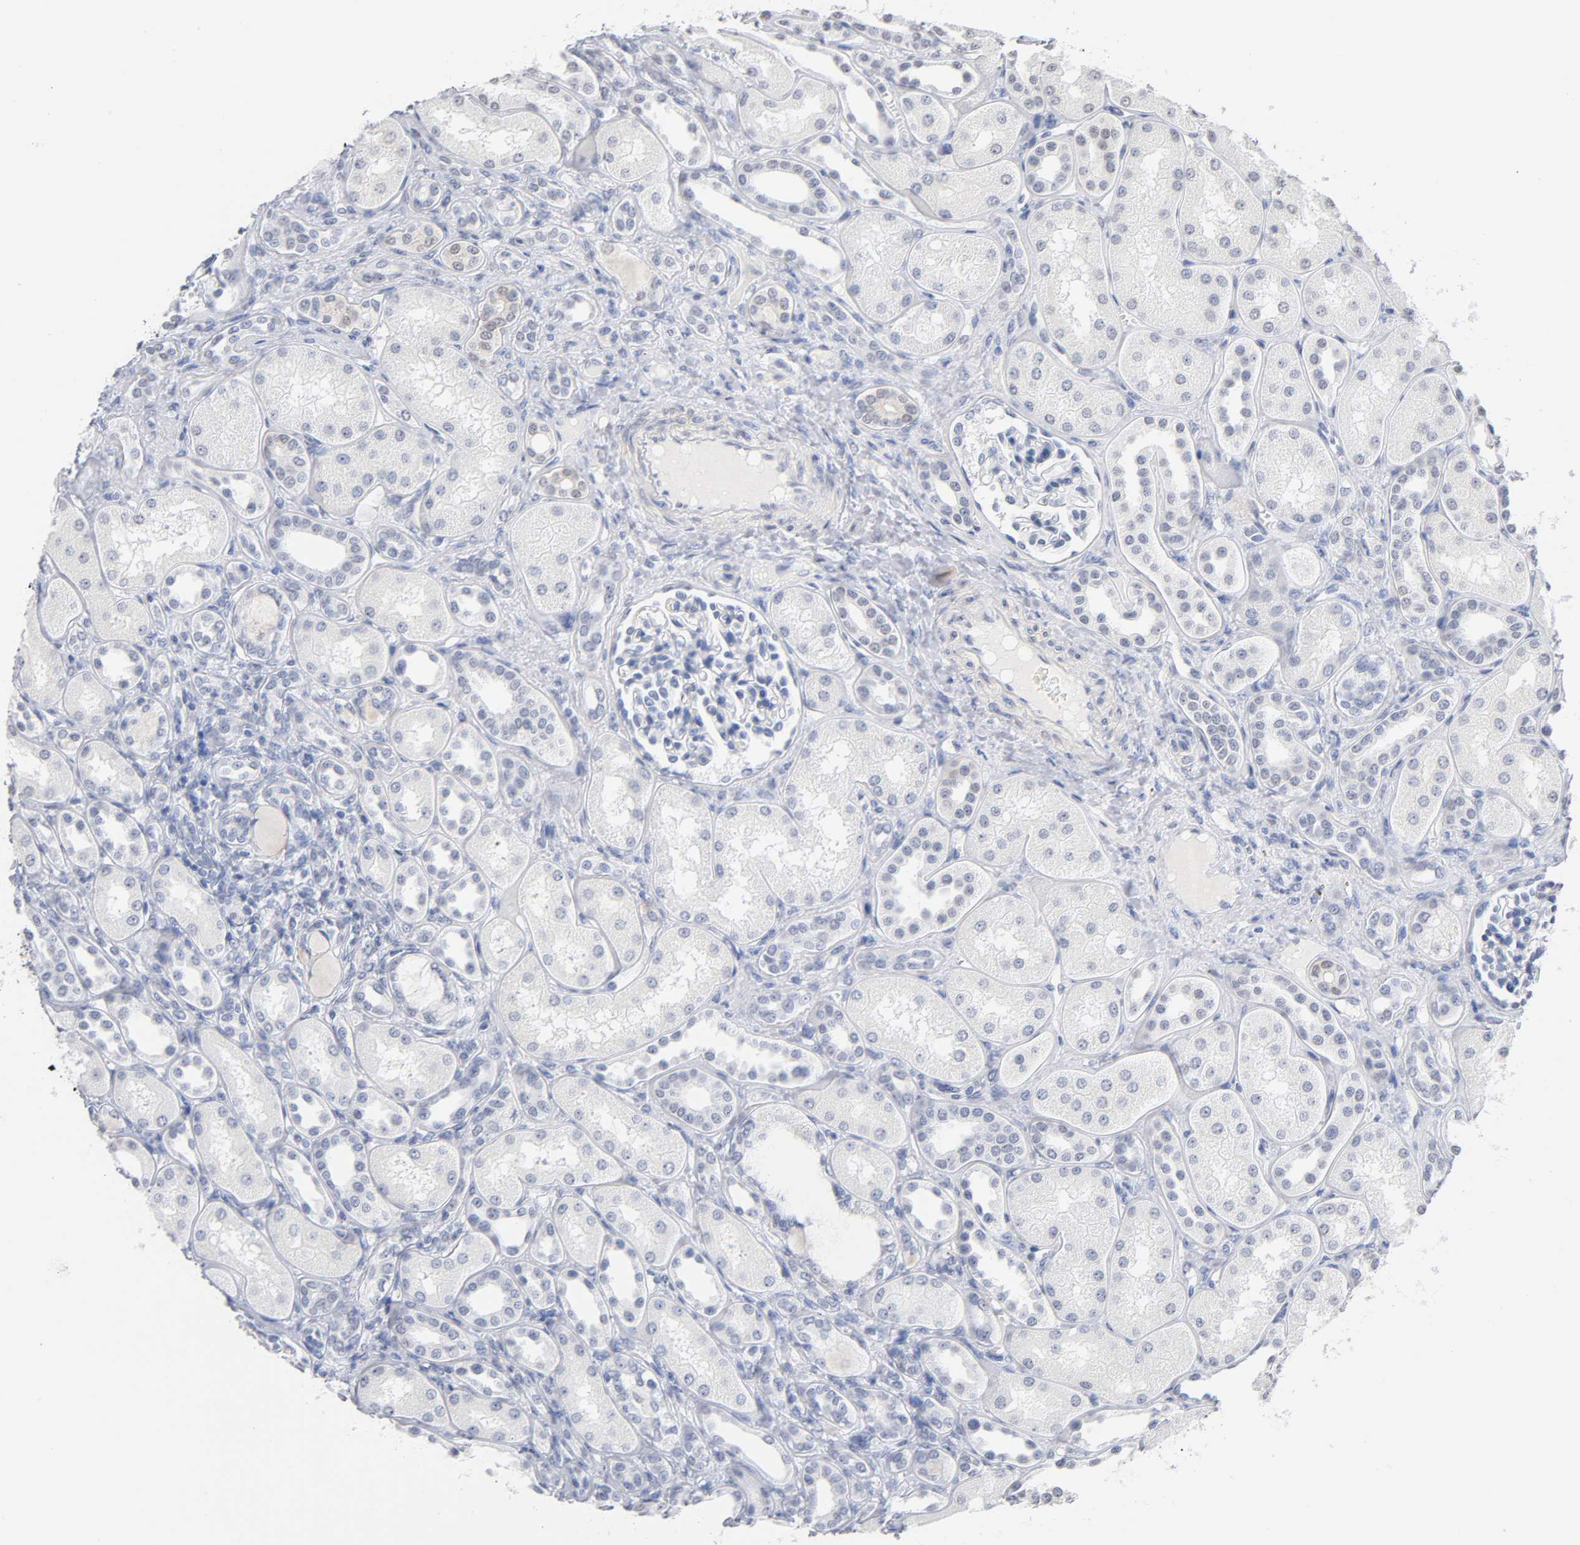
{"staining": {"intensity": "negative", "quantity": "none", "location": "none"}, "tissue": "kidney", "cell_type": "Cells in glomeruli", "image_type": "normal", "snomed": [{"axis": "morphology", "description": "Normal tissue, NOS"}, {"axis": "topography", "description": "Kidney"}], "caption": "This is an immunohistochemistry micrograph of unremarkable human kidney. There is no expression in cells in glomeruli.", "gene": "CRABP2", "patient": {"sex": "male", "age": 7}}